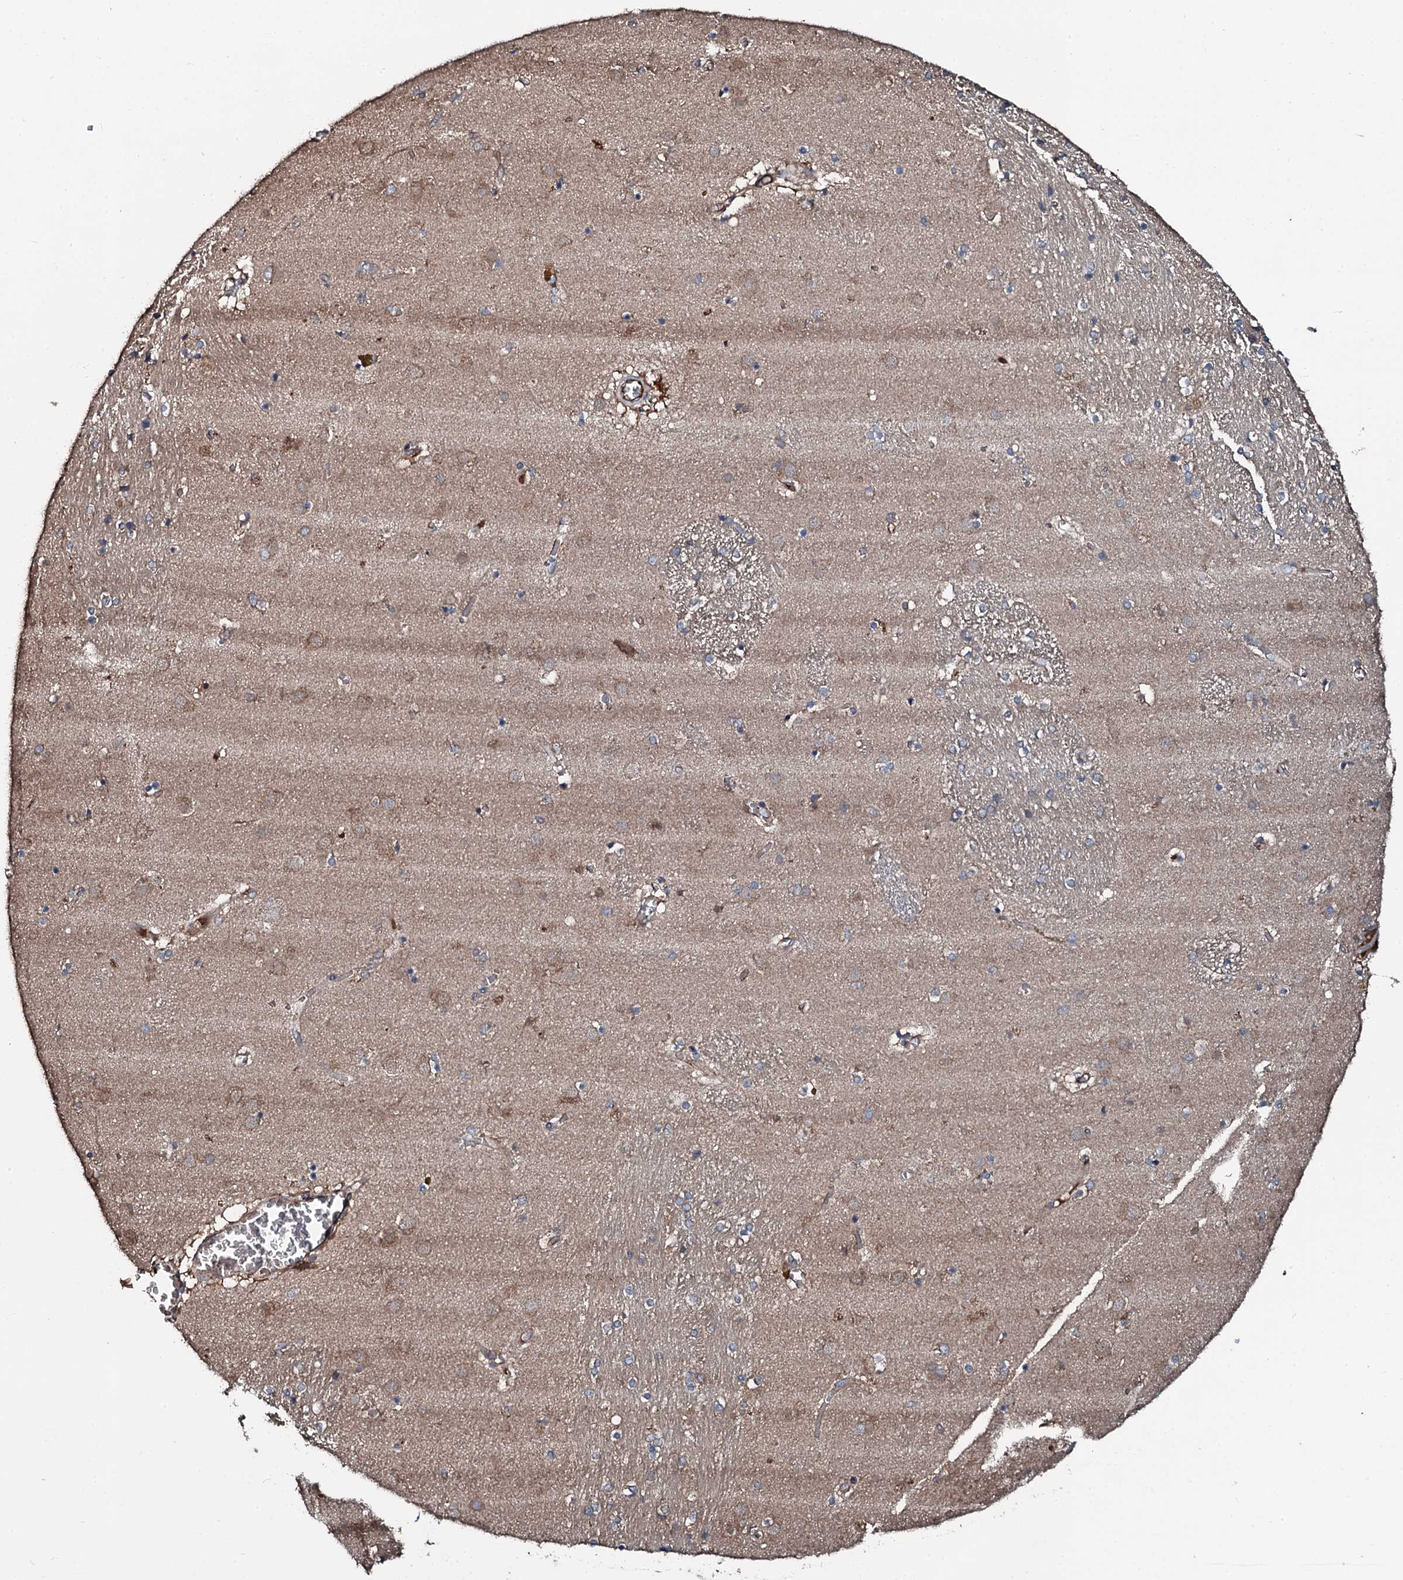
{"staining": {"intensity": "weak", "quantity": "<25%", "location": "cytoplasmic/membranous"}, "tissue": "caudate", "cell_type": "Glial cells", "image_type": "normal", "snomed": [{"axis": "morphology", "description": "Normal tissue, NOS"}, {"axis": "topography", "description": "Lateral ventricle wall"}], "caption": "High power microscopy image of an immunohistochemistry micrograph of normal caudate, revealing no significant positivity in glial cells. (Immunohistochemistry, brightfield microscopy, high magnification).", "gene": "AARS1", "patient": {"sex": "male", "age": 70}}